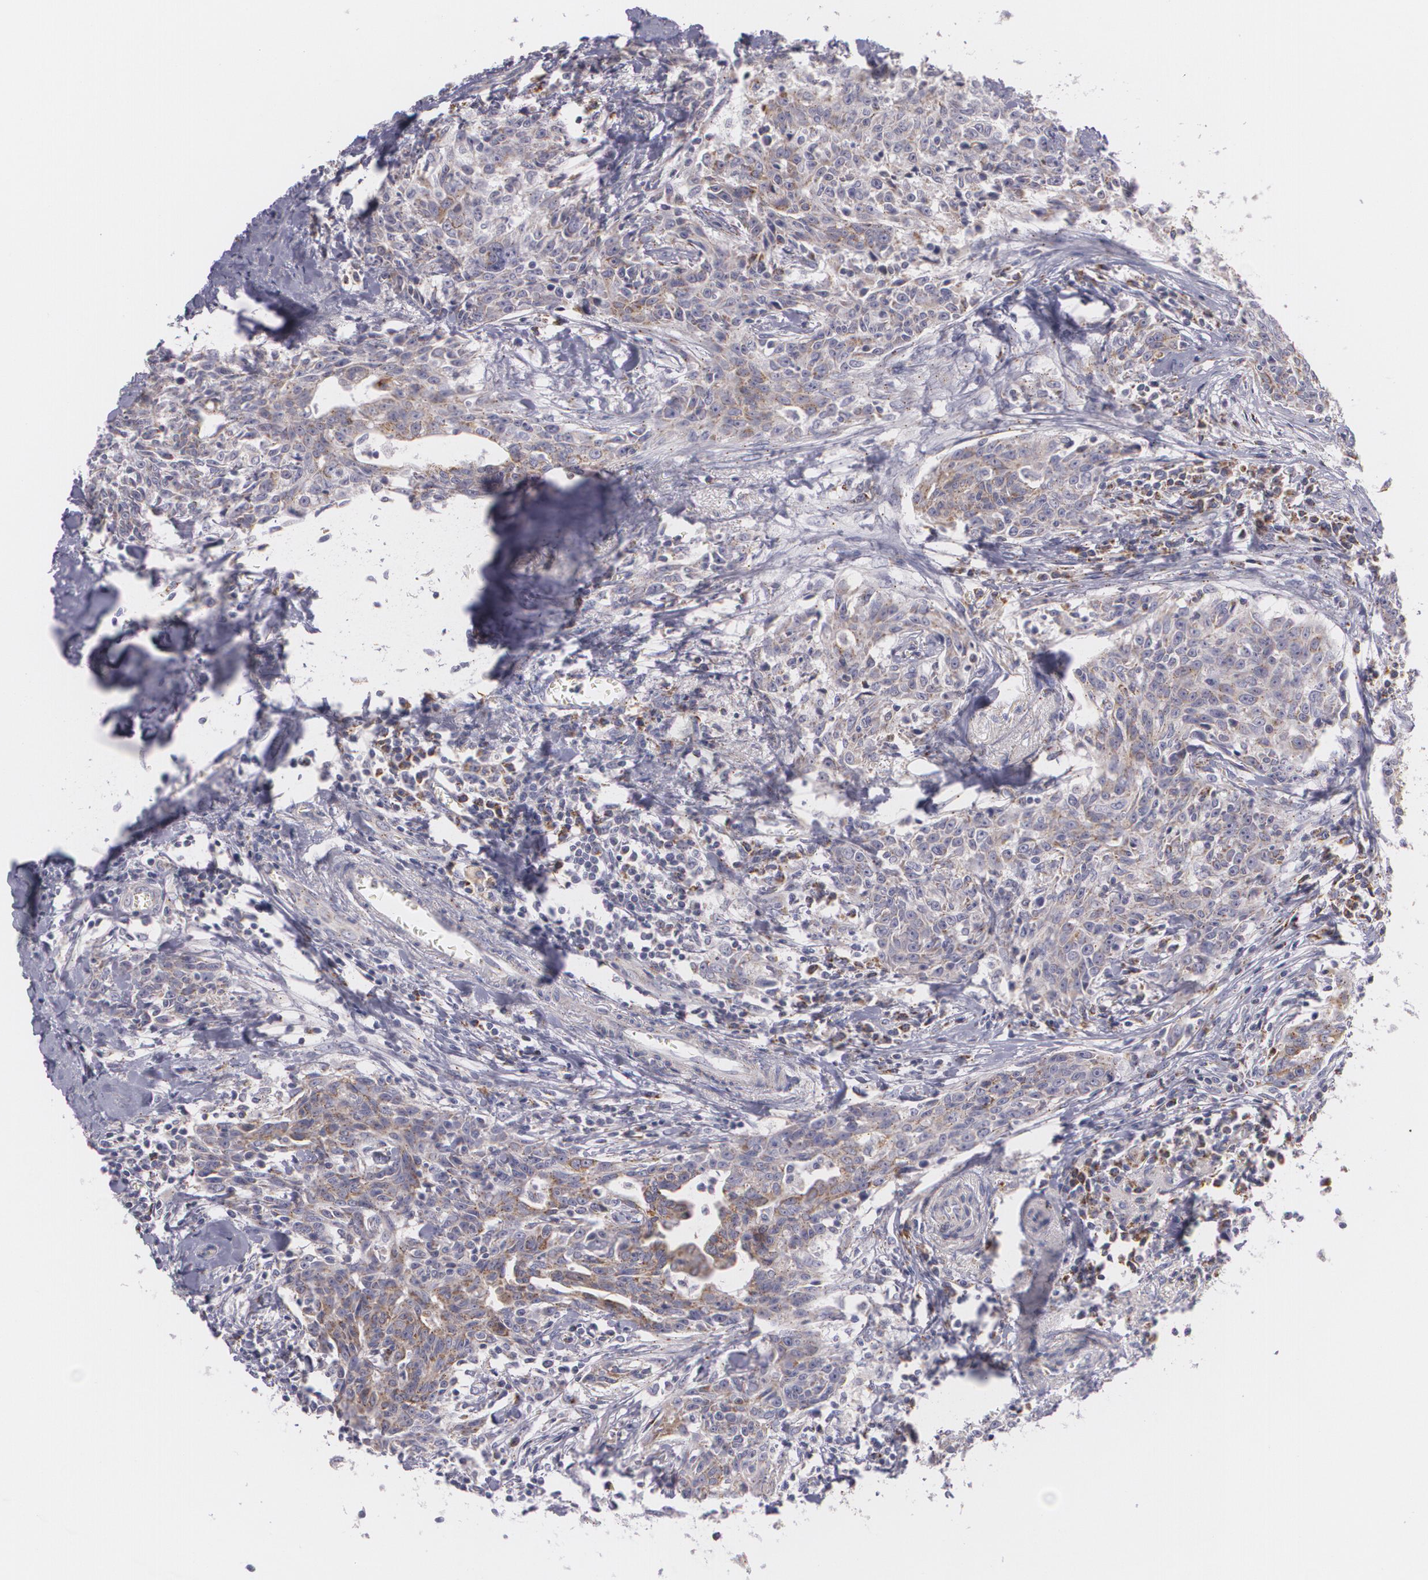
{"staining": {"intensity": "weak", "quantity": "25%-75%", "location": "cytoplasmic/membranous"}, "tissue": "breast cancer", "cell_type": "Tumor cells", "image_type": "cancer", "snomed": [{"axis": "morphology", "description": "Duct carcinoma"}, {"axis": "topography", "description": "Breast"}], "caption": "This histopathology image demonstrates IHC staining of human intraductal carcinoma (breast), with low weak cytoplasmic/membranous expression in approximately 25%-75% of tumor cells.", "gene": "CILK1", "patient": {"sex": "female", "age": 50}}